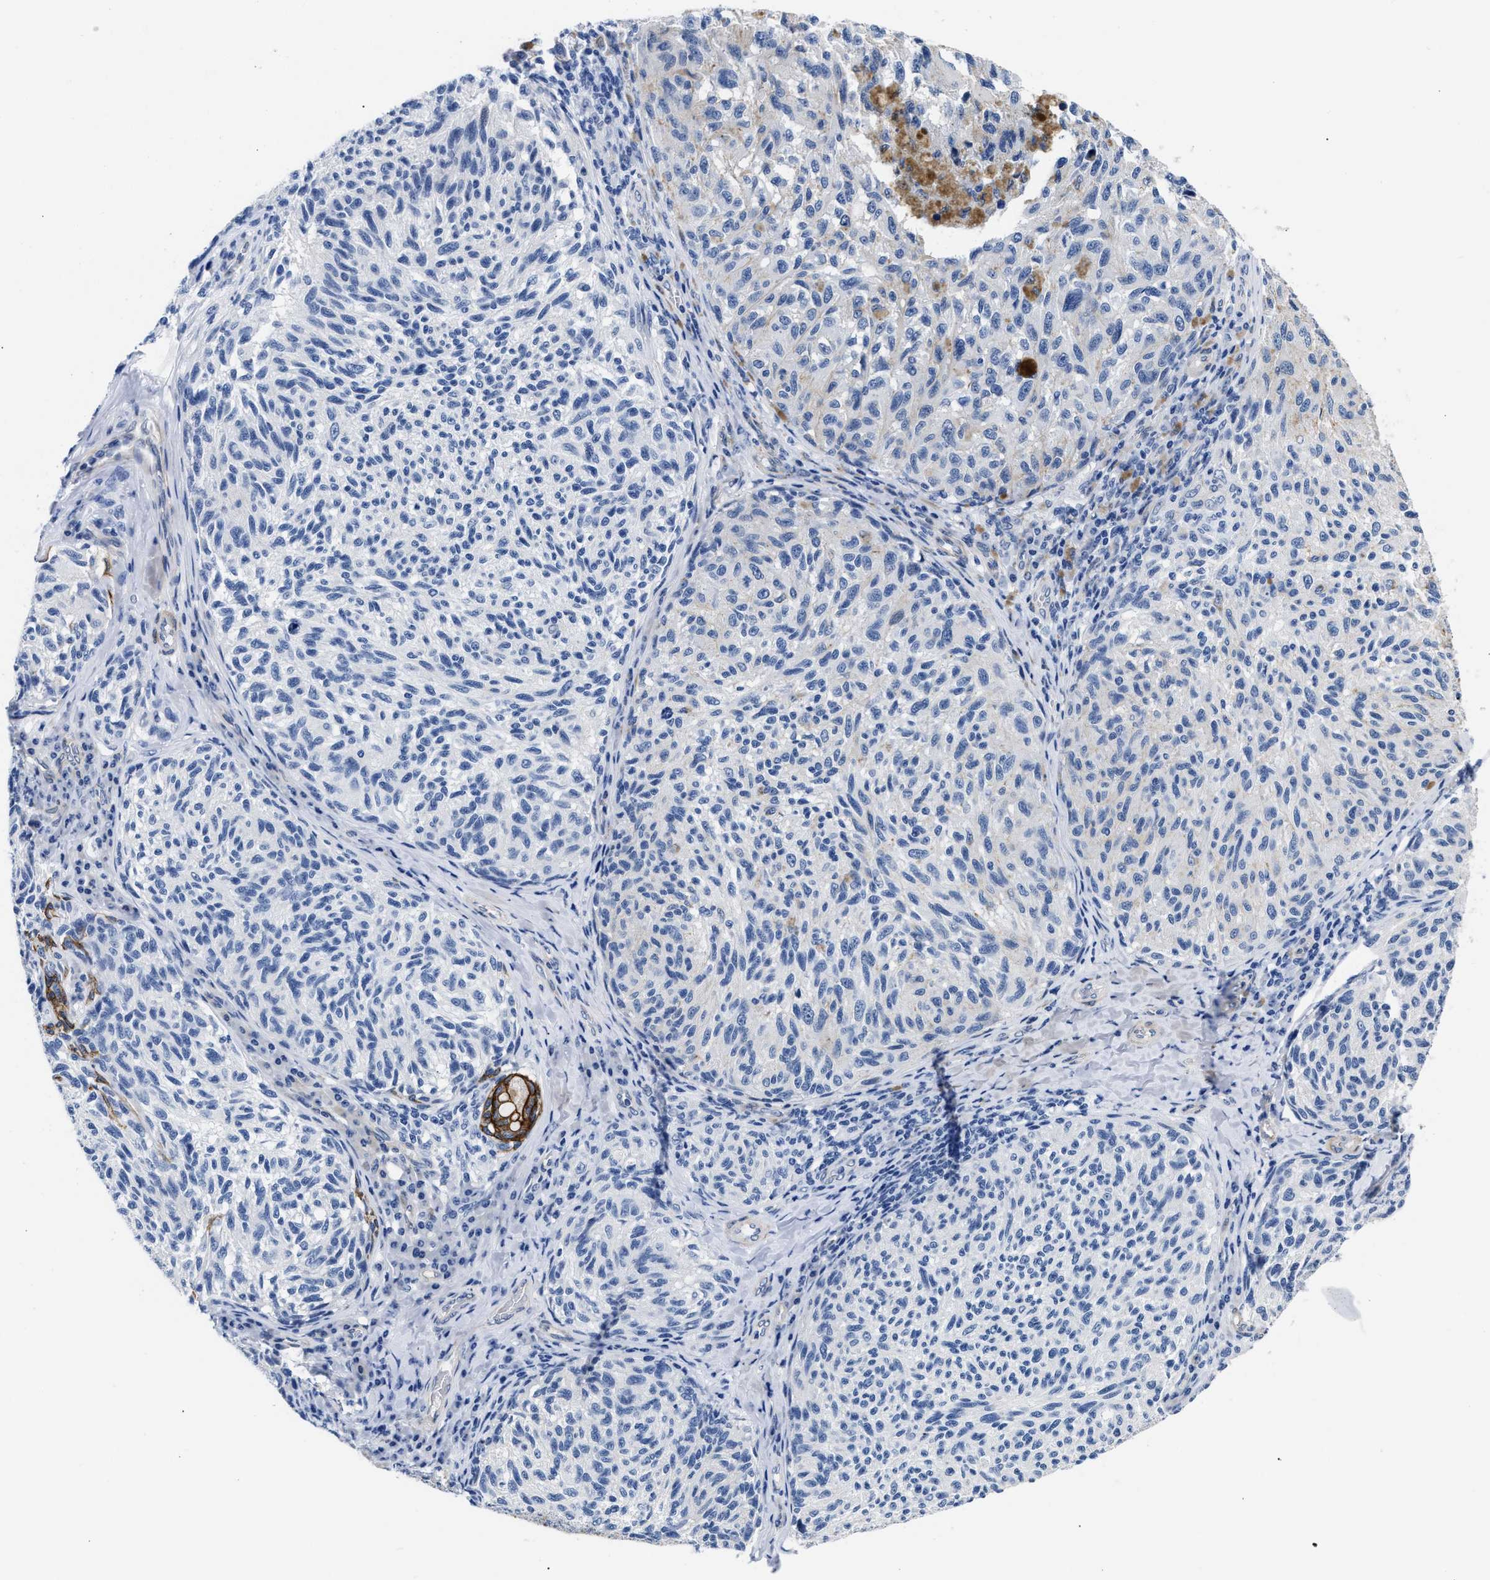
{"staining": {"intensity": "negative", "quantity": "none", "location": "none"}, "tissue": "melanoma", "cell_type": "Tumor cells", "image_type": "cancer", "snomed": [{"axis": "morphology", "description": "Malignant melanoma, NOS"}, {"axis": "topography", "description": "Skin"}], "caption": "This is an immunohistochemistry (IHC) histopathology image of melanoma. There is no positivity in tumor cells.", "gene": "TRIM29", "patient": {"sex": "female", "age": 73}}